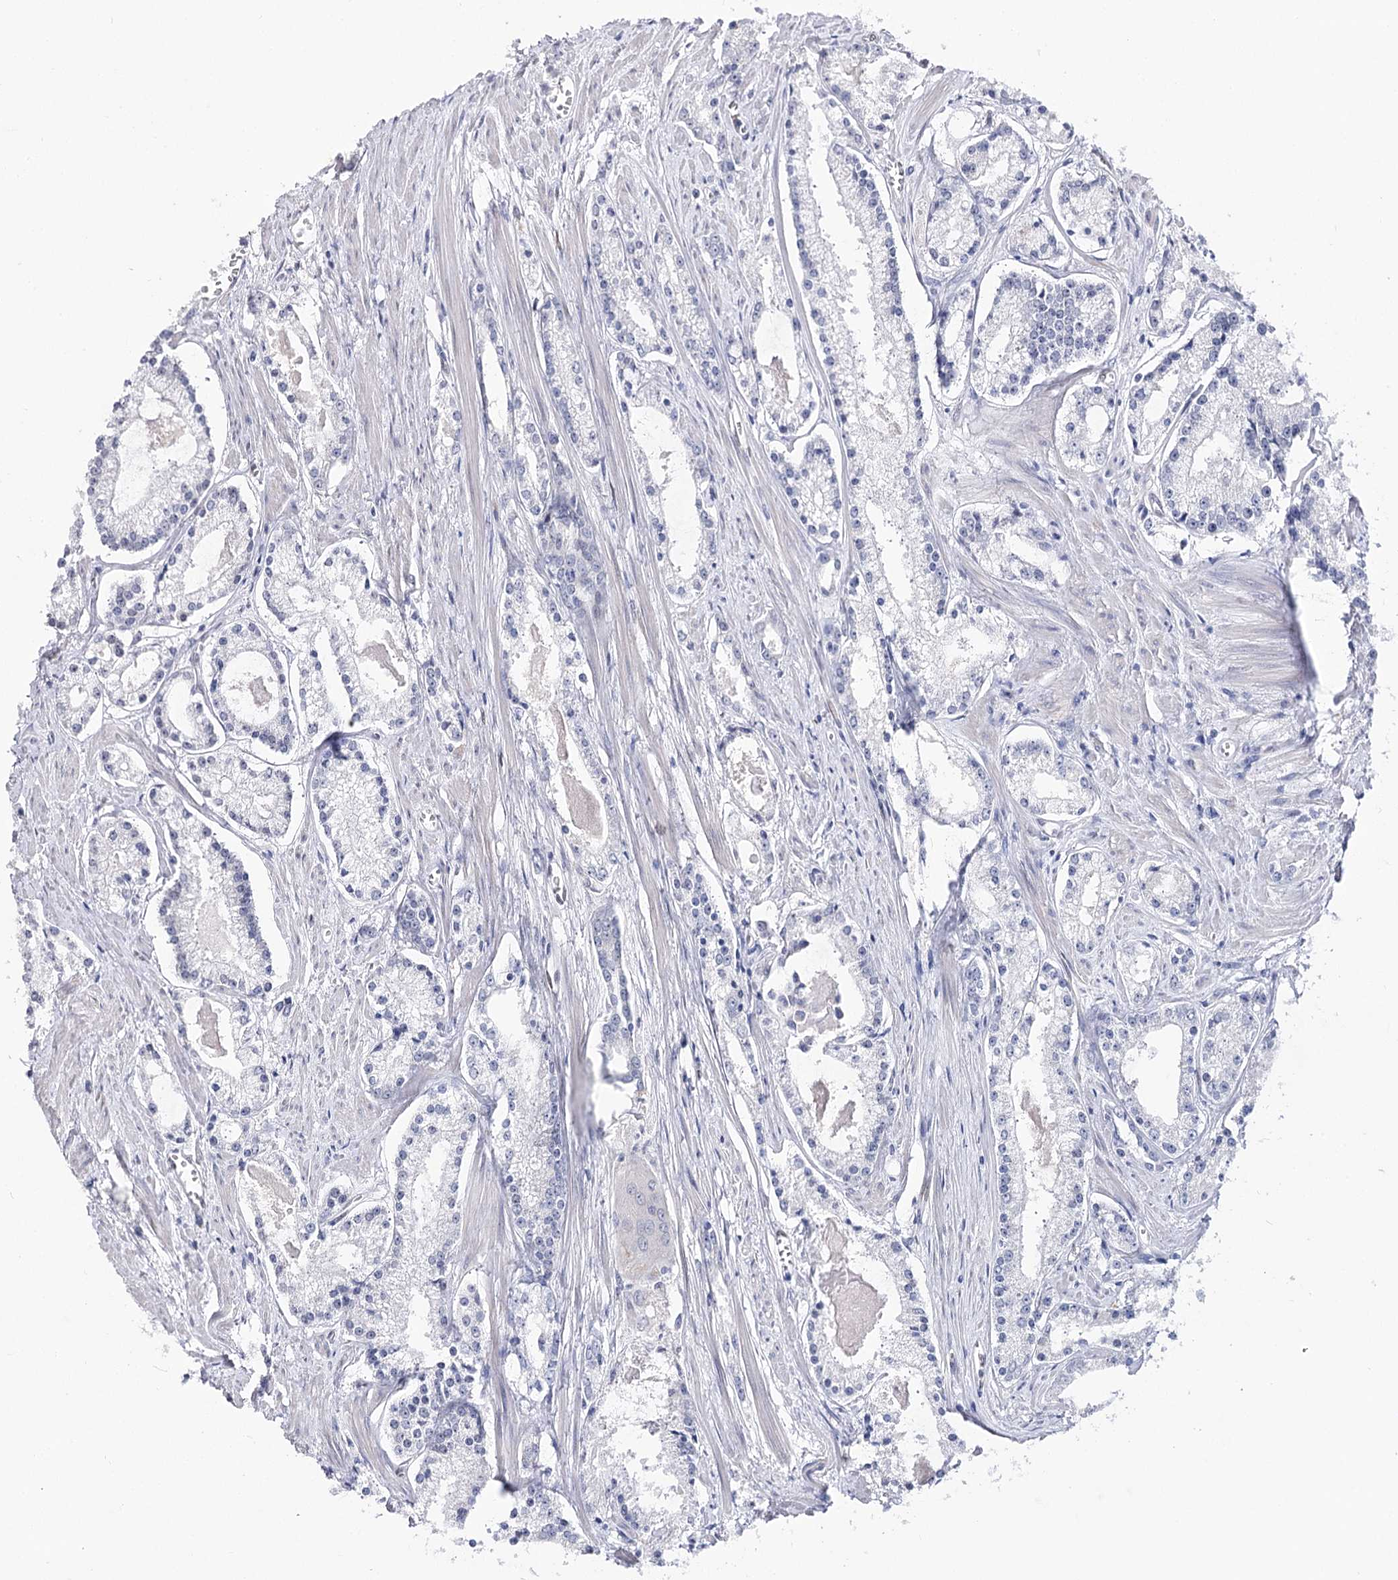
{"staining": {"intensity": "negative", "quantity": "none", "location": "none"}, "tissue": "prostate cancer", "cell_type": "Tumor cells", "image_type": "cancer", "snomed": [{"axis": "morphology", "description": "Adenocarcinoma, Low grade"}, {"axis": "topography", "description": "Prostate"}], "caption": "IHC histopathology image of neoplastic tissue: prostate cancer stained with DAB demonstrates no significant protein staining in tumor cells.", "gene": "TMEM201", "patient": {"sex": "male", "age": 54}}